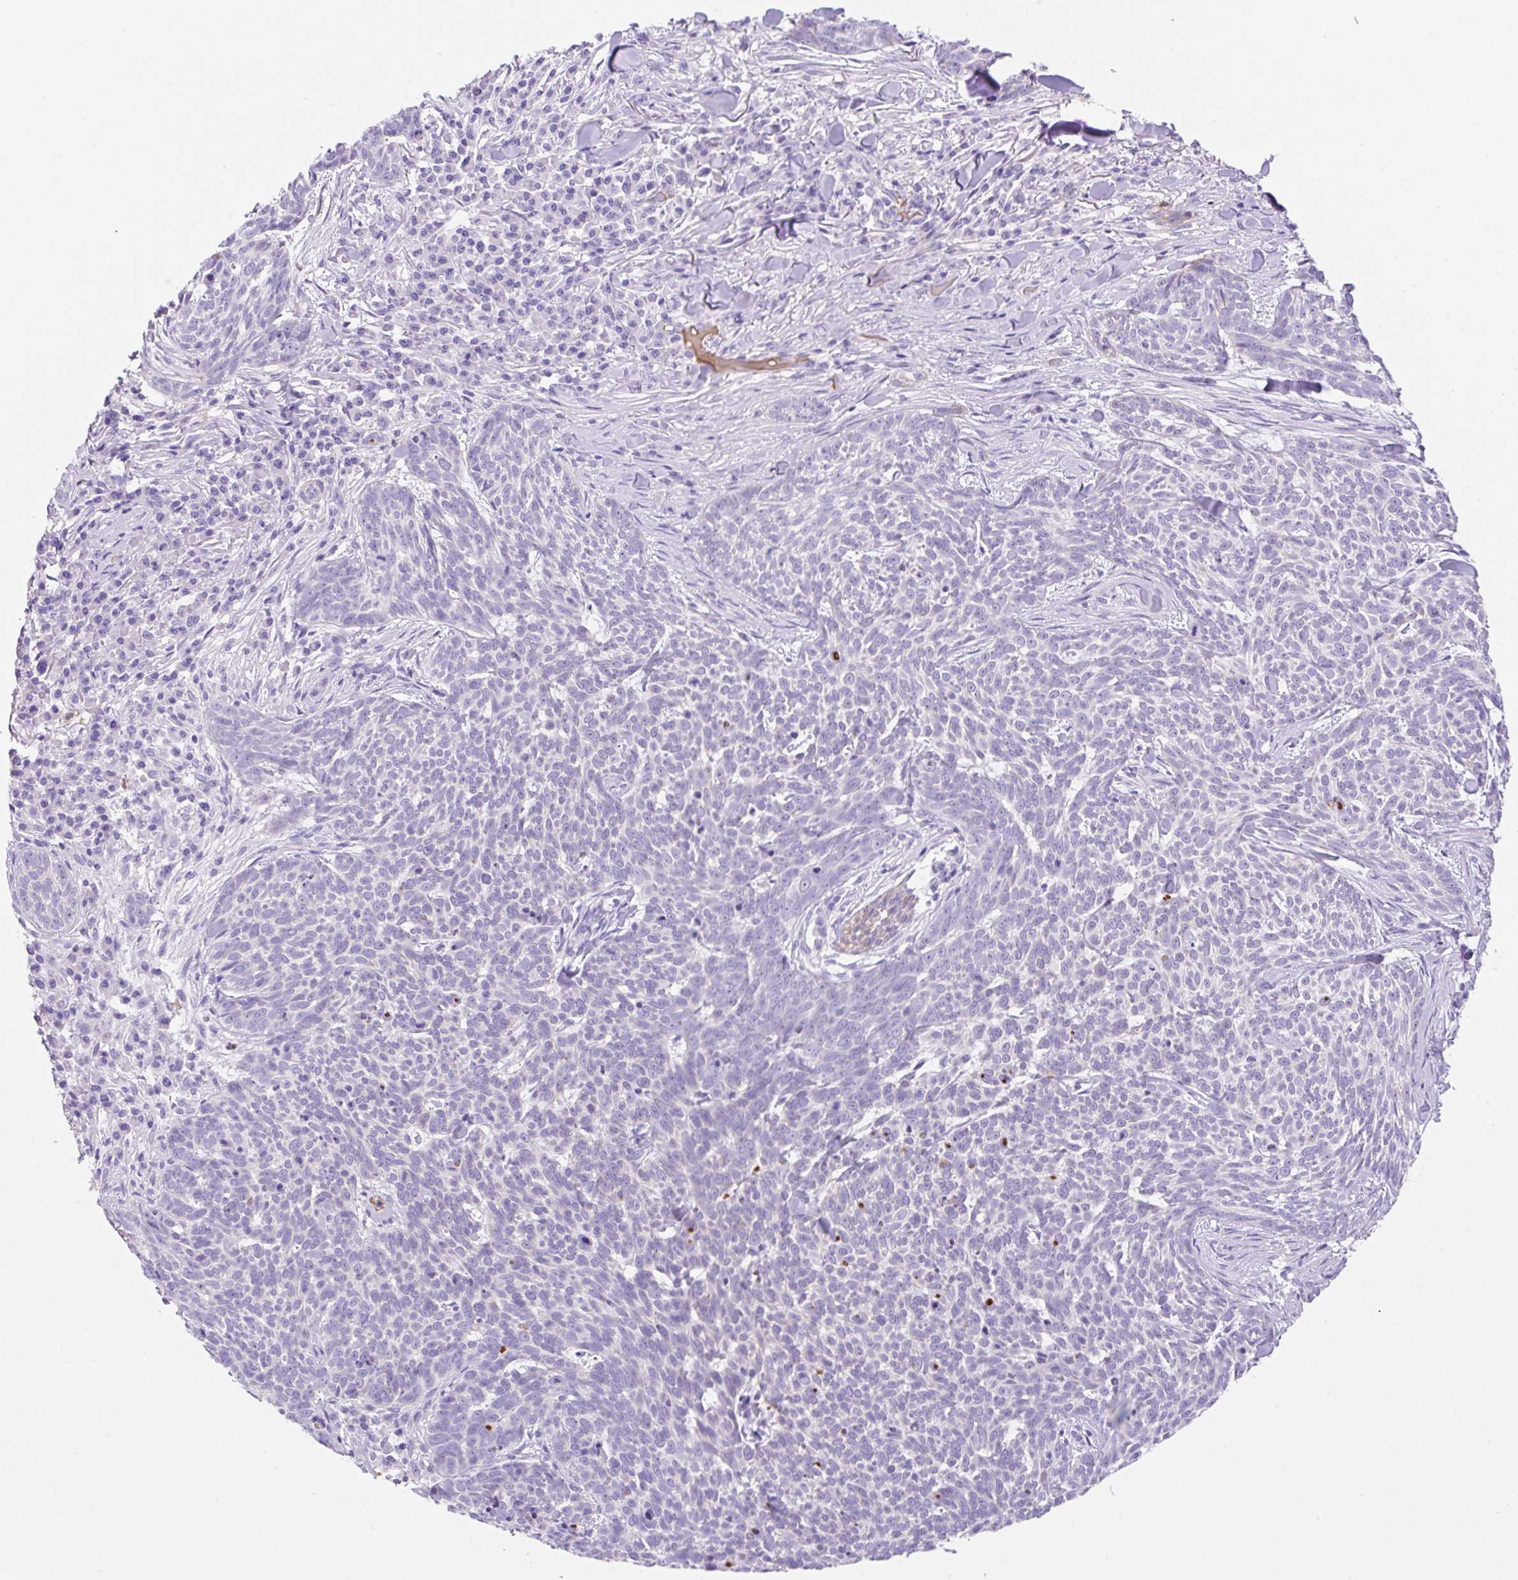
{"staining": {"intensity": "negative", "quantity": "none", "location": "none"}, "tissue": "skin cancer", "cell_type": "Tumor cells", "image_type": "cancer", "snomed": [{"axis": "morphology", "description": "Basal cell carcinoma"}, {"axis": "topography", "description": "Skin"}], "caption": "Immunohistochemistry of basal cell carcinoma (skin) shows no positivity in tumor cells.", "gene": "TDRD15", "patient": {"sex": "female", "age": 93}}